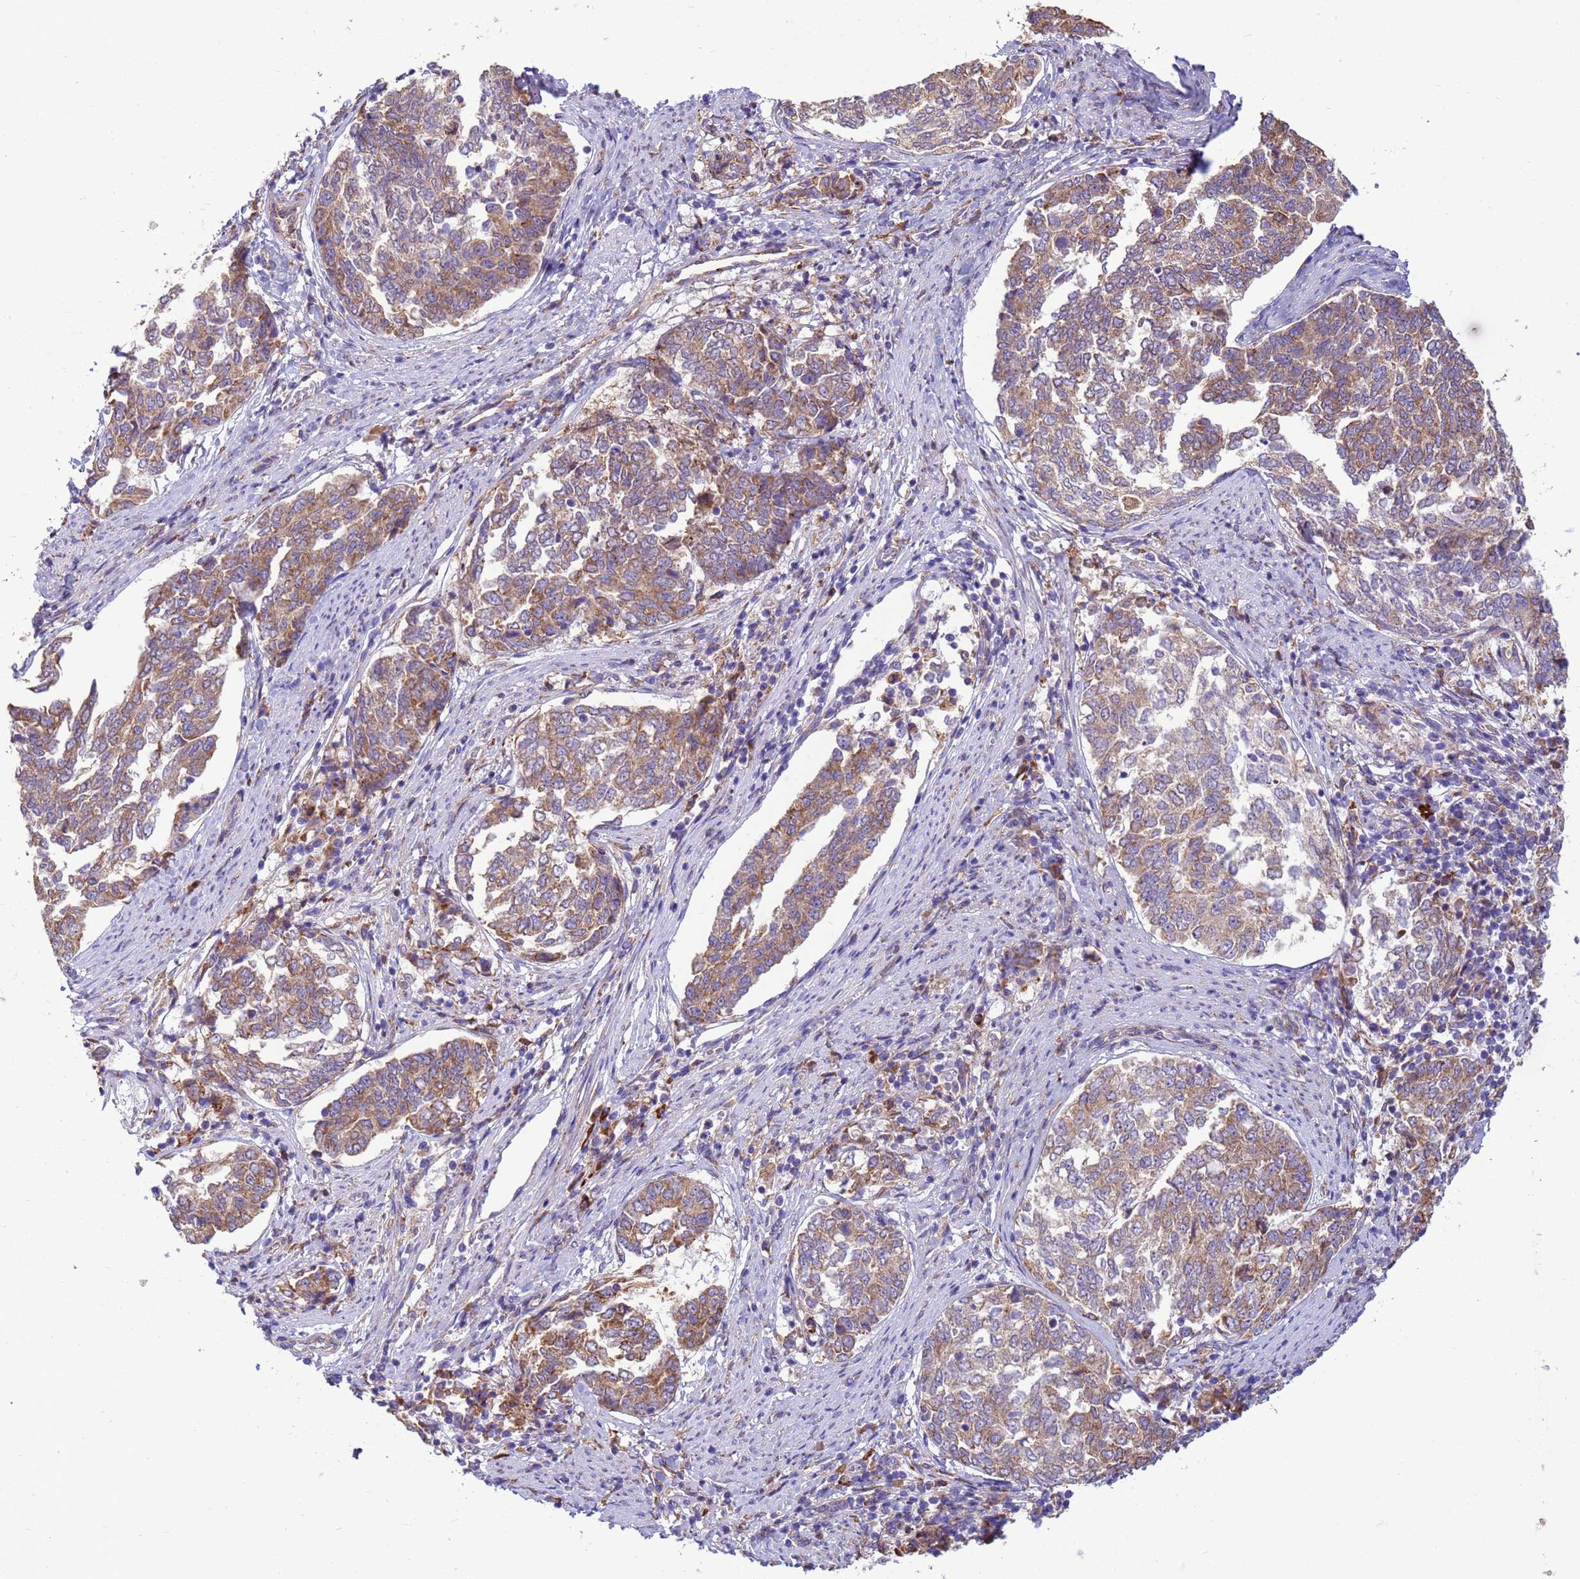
{"staining": {"intensity": "moderate", "quantity": ">75%", "location": "cytoplasmic/membranous"}, "tissue": "endometrial cancer", "cell_type": "Tumor cells", "image_type": "cancer", "snomed": [{"axis": "morphology", "description": "Adenocarcinoma, NOS"}, {"axis": "topography", "description": "Endometrium"}], "caption": "The immunohistochemical stain labels moderate cytoplasmic/membranous positivity in tumor cells of endometrial cancer tissue.", "gene": "THAP5", "patient": {"sex": "female", "age": 80}}